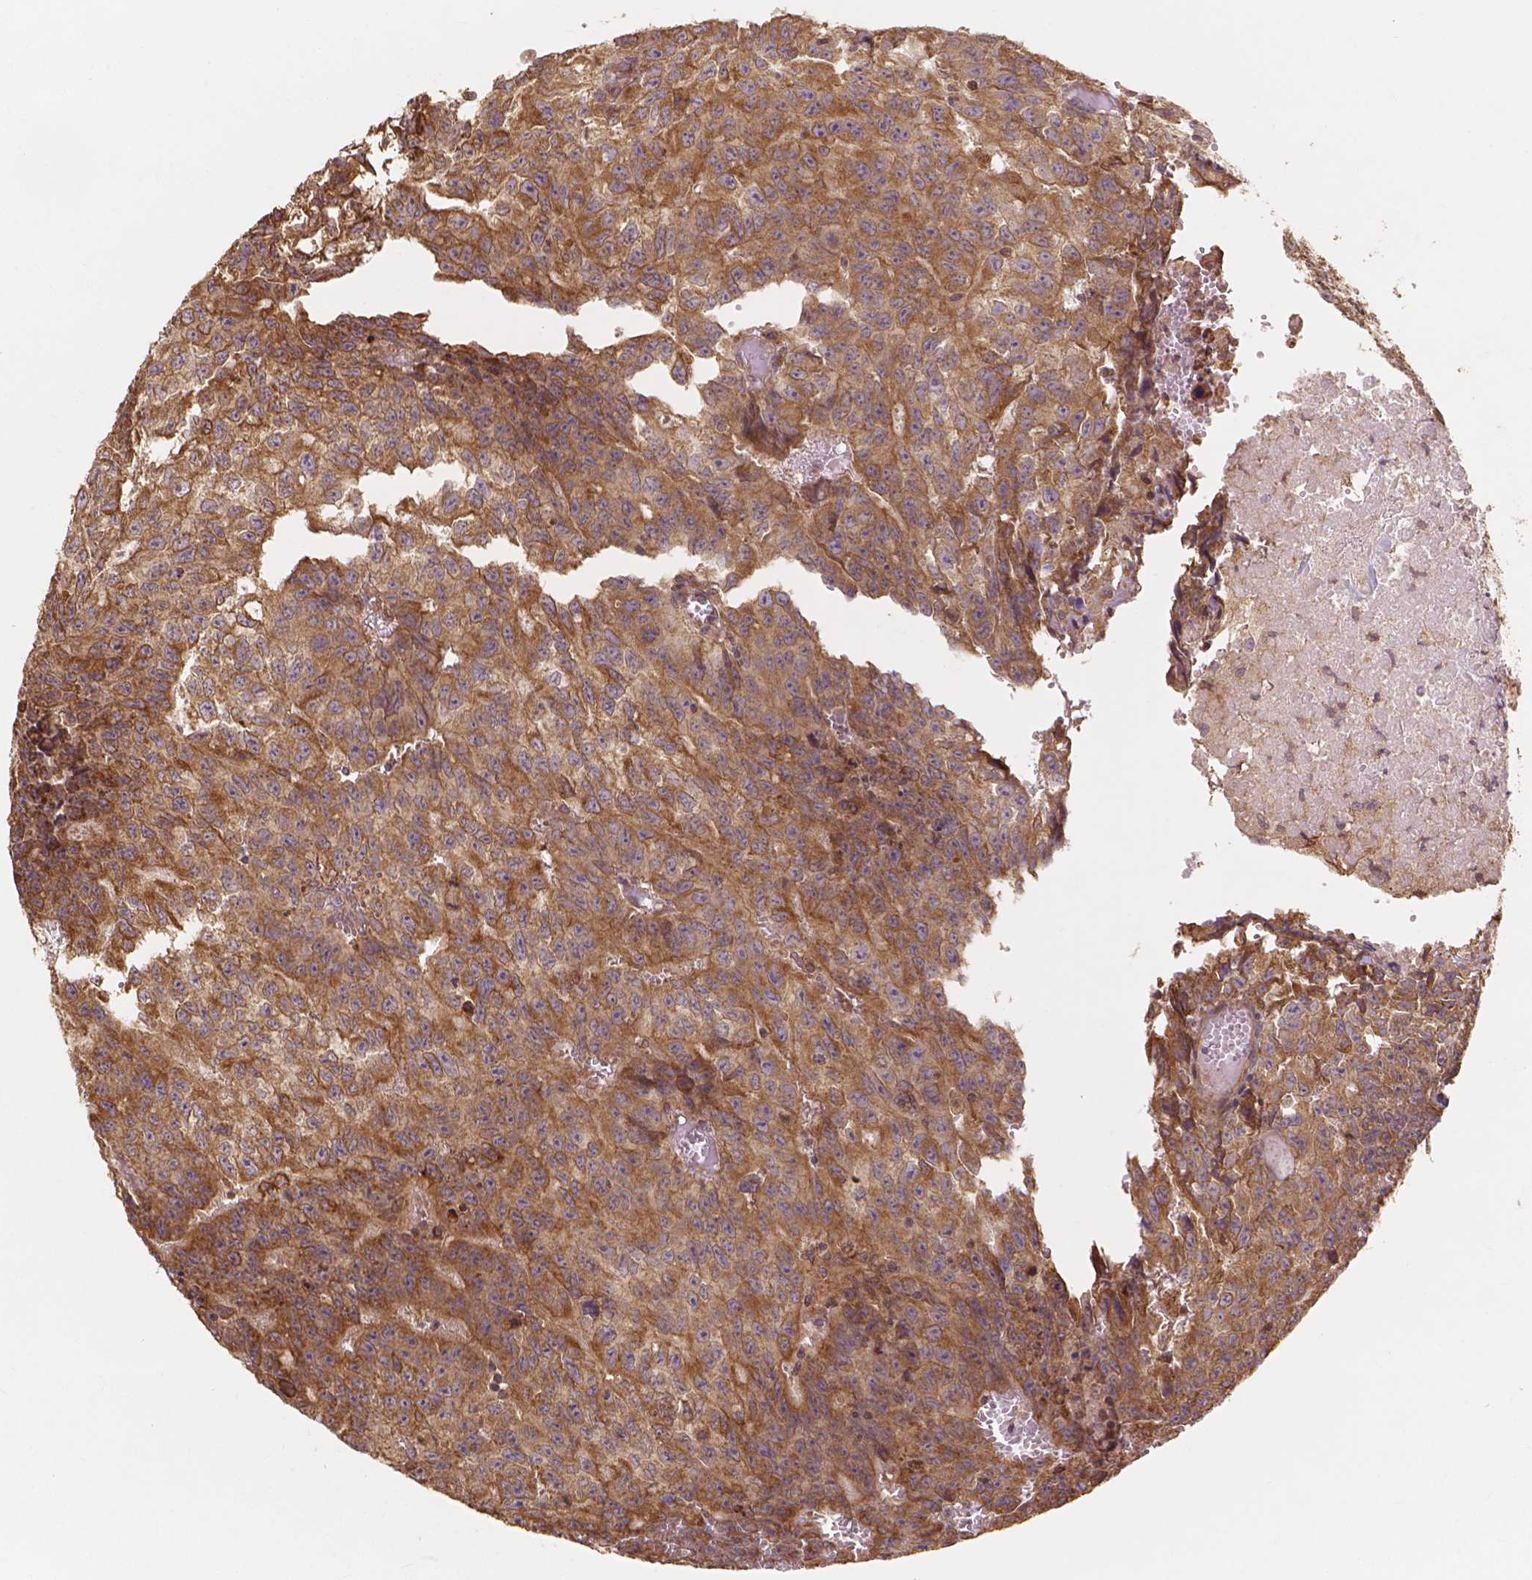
{"staining": {"intensity": "moderate", "quantity": ">75%", "location": "cytoplasmic/membranous"}, "tissue": "testis cancer", "cell_type": "Tumor cells", "image_type": "cancer", "snomed": [{"axis": "morphology", "description": "Carcinoma, Embryonal, NOS"}, {"axis": "morphology", "description": "Teratoma, malignant, NOS"}, {"axis": "topography", "description": "Testis"}], "caption": "A medium amount of moderate cytoplasmic/membranous expression is present in approximately >75% of tumor cells in testis teratoma (malignant) tissue.", "gene": "TAB2", "patient": {"sex": "male", "age": 24}}